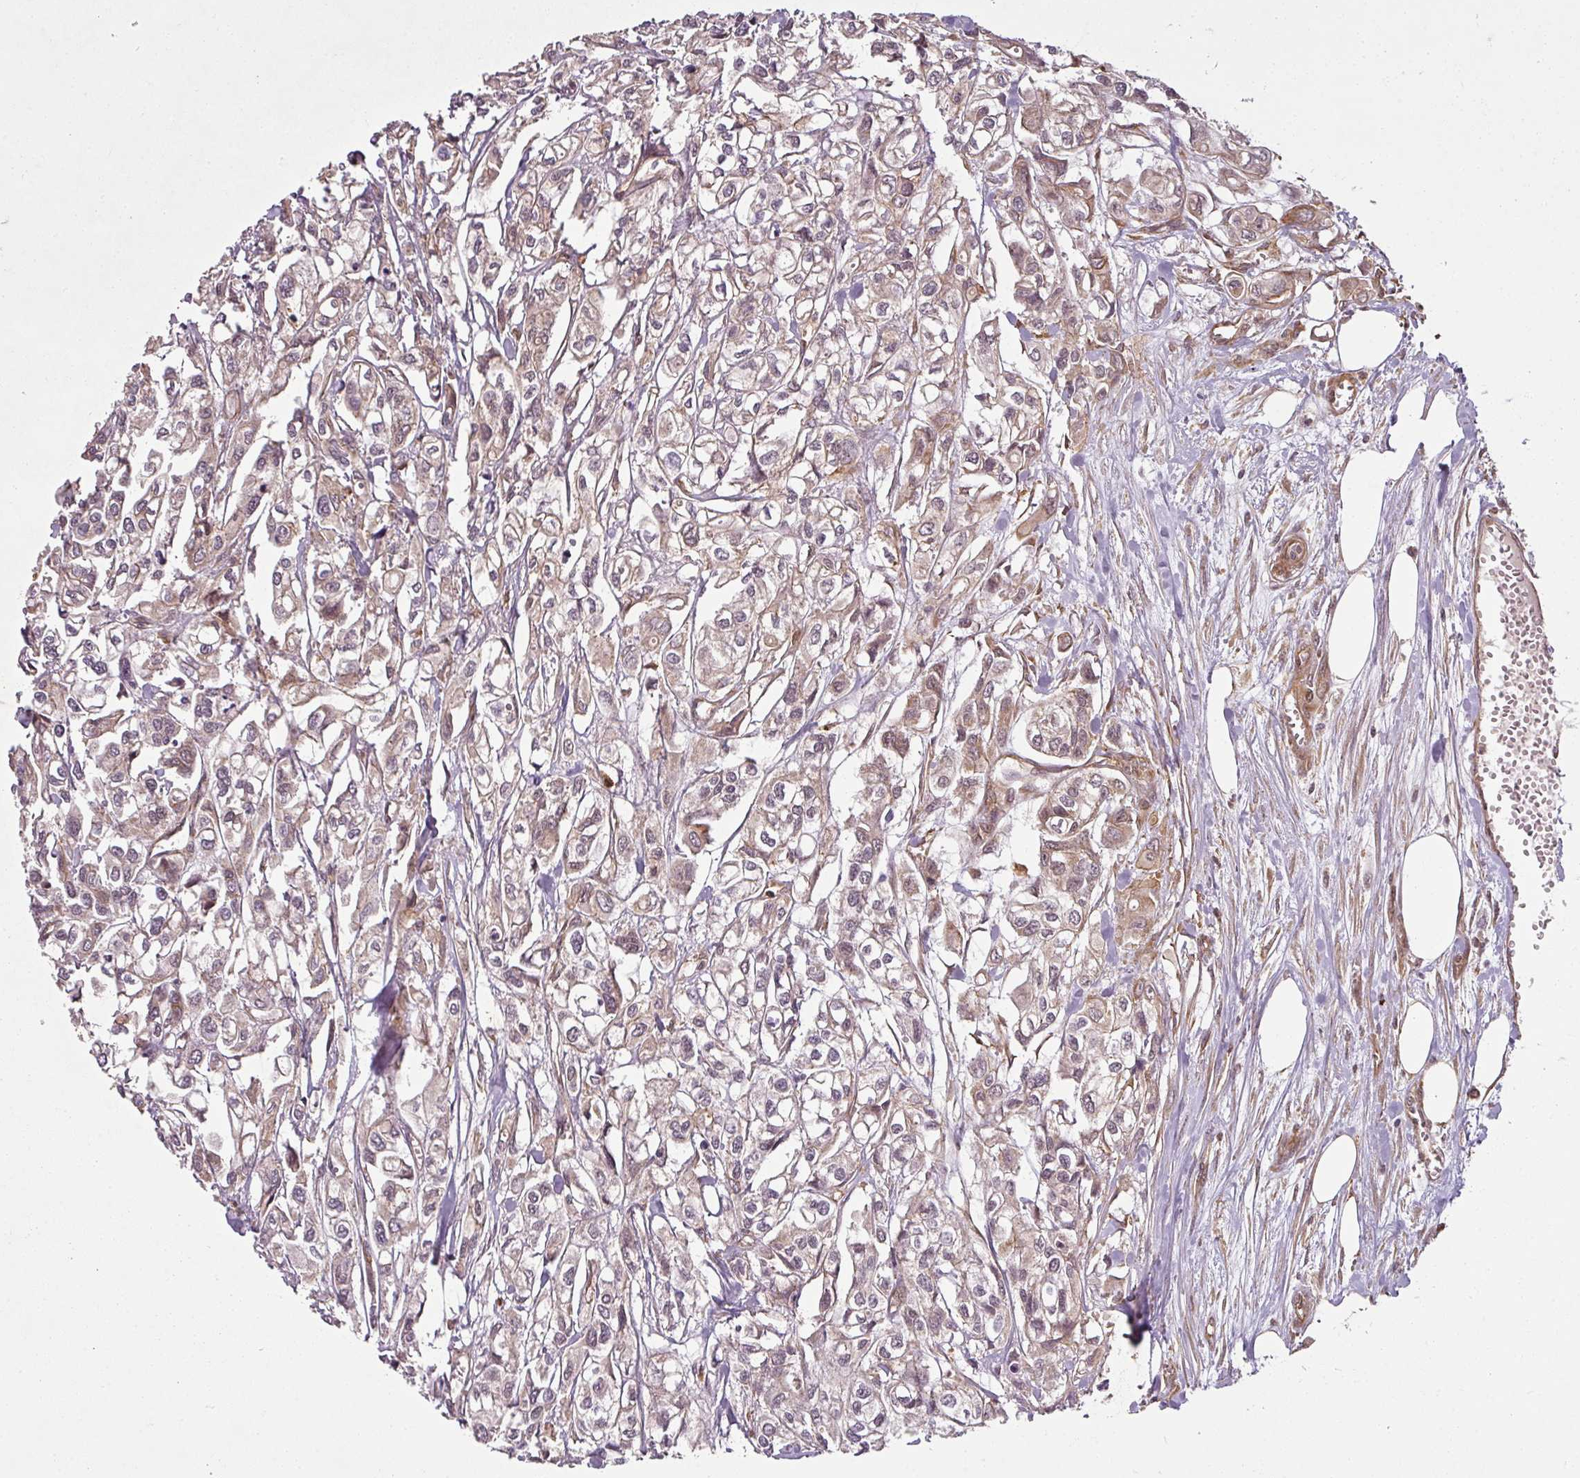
{"staining": {"intensity": "weak", "quantity": ">75%", "location": "cytoplasmic/membranous"}, "tissue": "urothelial cancer", "cell_type": "Tumor cells", "image_type": "cancer", "snomed": [{"axis": "morphology", "description": "Urothelial carcinoma, High grade"}, {"axis": "topography", "description": "Urinary bladder"}], "caption": "The immunohistochemical stain highlights weak cytoplasmic/membranous expression in tumor cells of urothelial cancer tissue.", "gene": "DIMT1", "patient": {"sex": "male", "age": 67}}